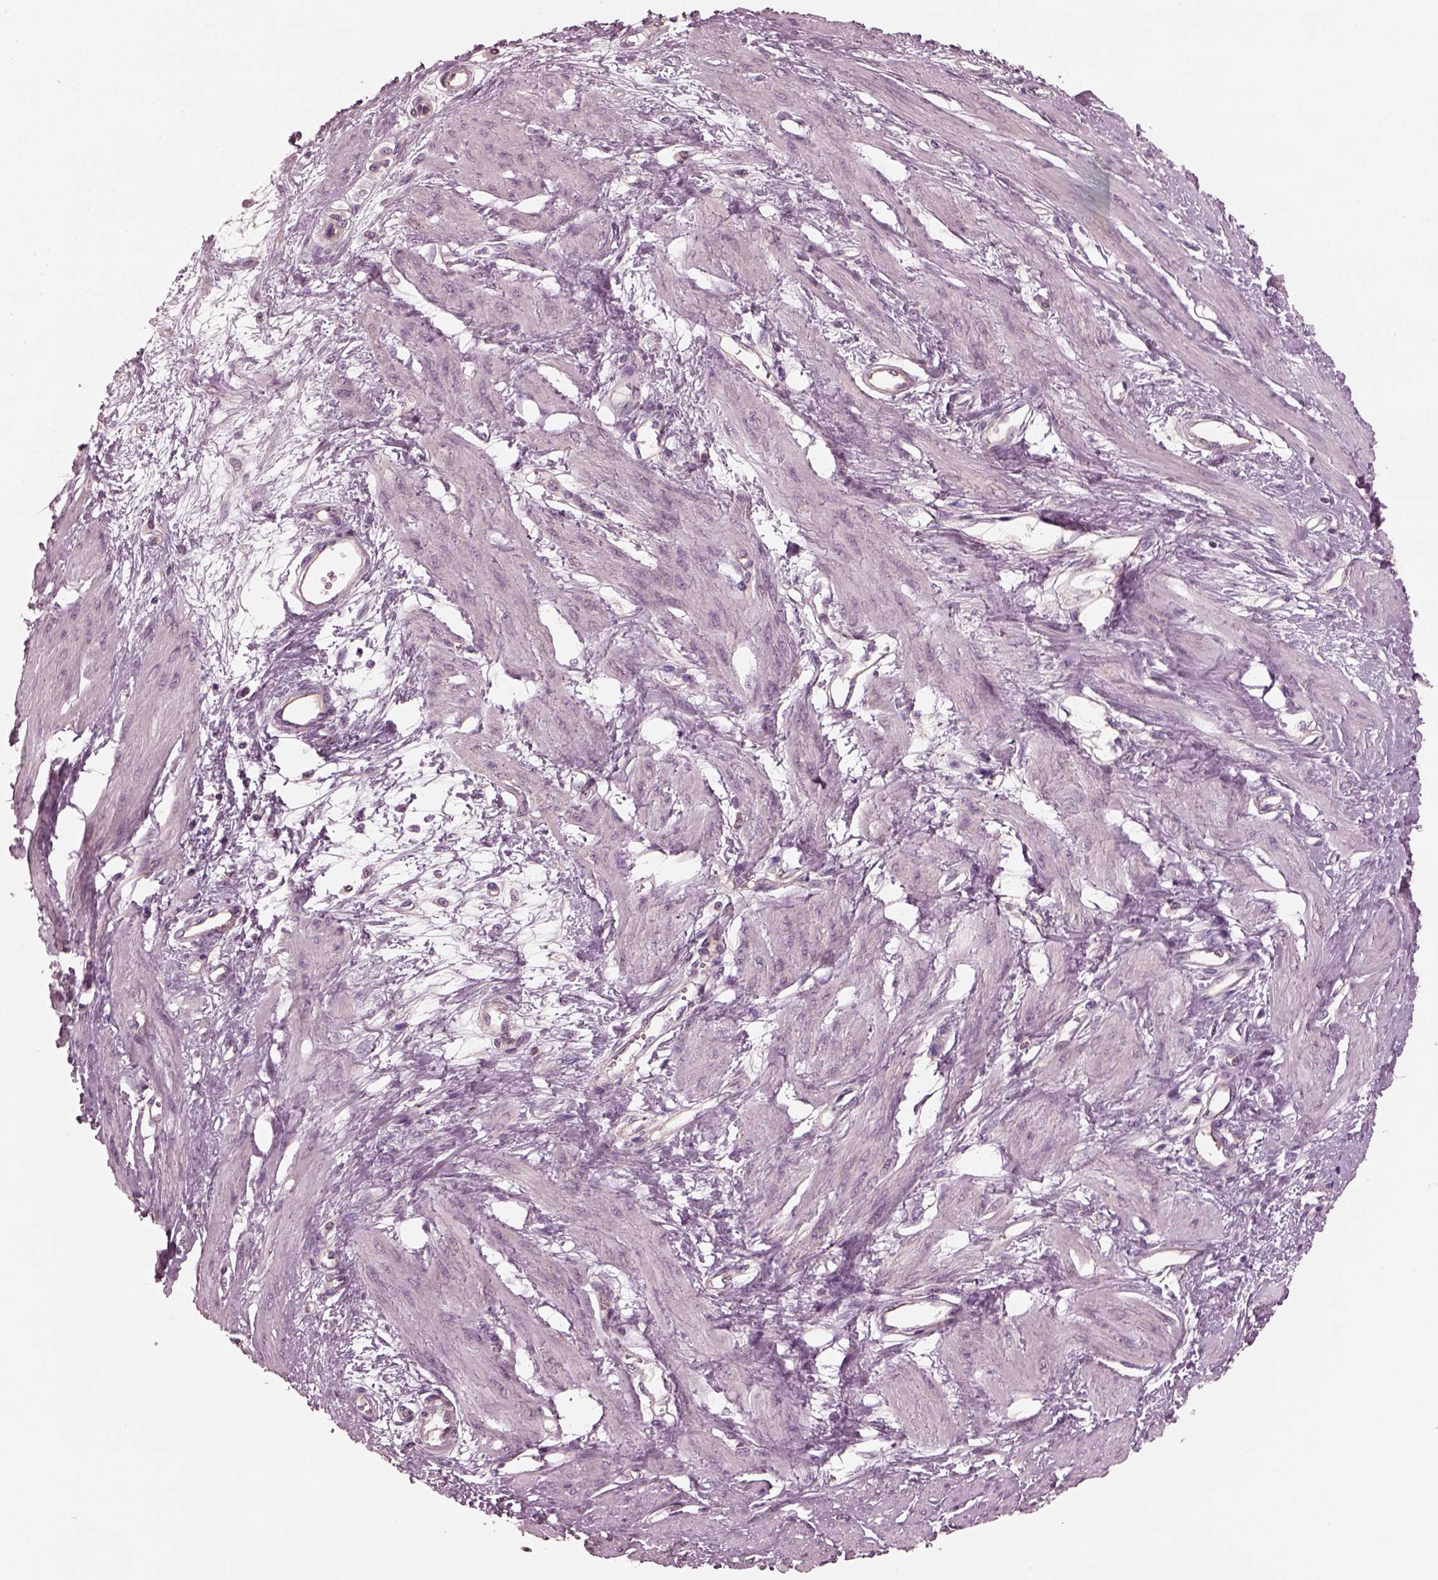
{"staining": {"intensity": "negative", "quantity": "none", "location": "none"}, "tissue": "smooth muscle", "cell_type": "Smooth muscle cells", "image_type": "normal", "snomed": [{"axis": "morphology", "description": "Normal tissue, NOS"}, {"axis": "topography", "description": "Smooth muscle"}, {"axis": "topography", "description": "Uterus"}], "caption": "This is a histopathology image of immunohistochemistry staining of unremarkable smooth muscle, which shows no staining in smooth muscle cells.", "gene": "ODAD1", "patient": {"sex": "female", "age": 39}}